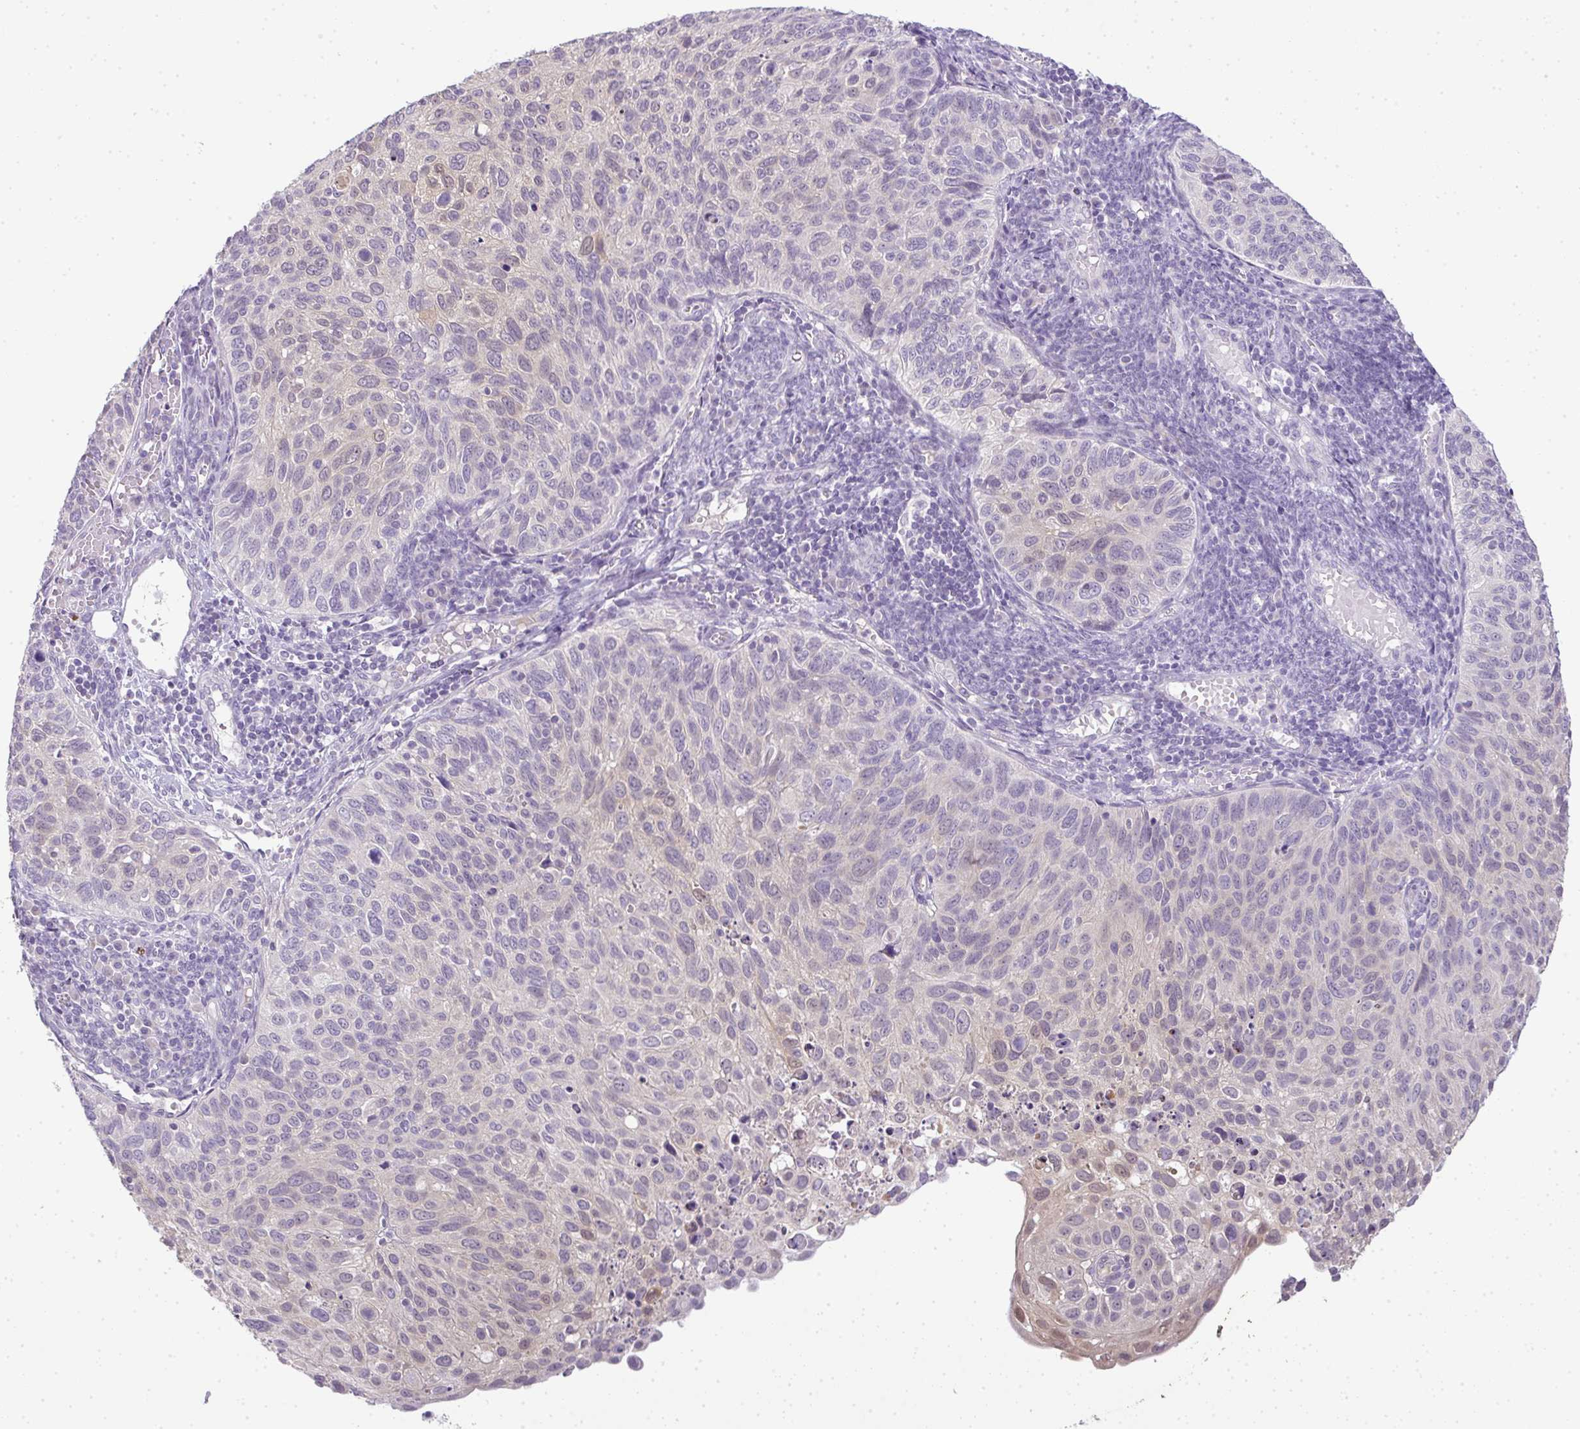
{"staining": {"intensity": "weak", "quantity": "<25%", "location": "nuclear"}, "tissue": "cervical cancer", "cell_type": "Tumor cells", "image_type": "cancer", "snomed": [{"axis": "morphology", "description": "Squamous cell carcinoma, NOS"}, {"axis": "topography", "description": "Cervix"}], "caption": "There is no significant positivity in tumor cells of squamous cell carcinoma (cervical).", "gene": "CMPK1", "patient": {"sex": "female", "age": 70}}